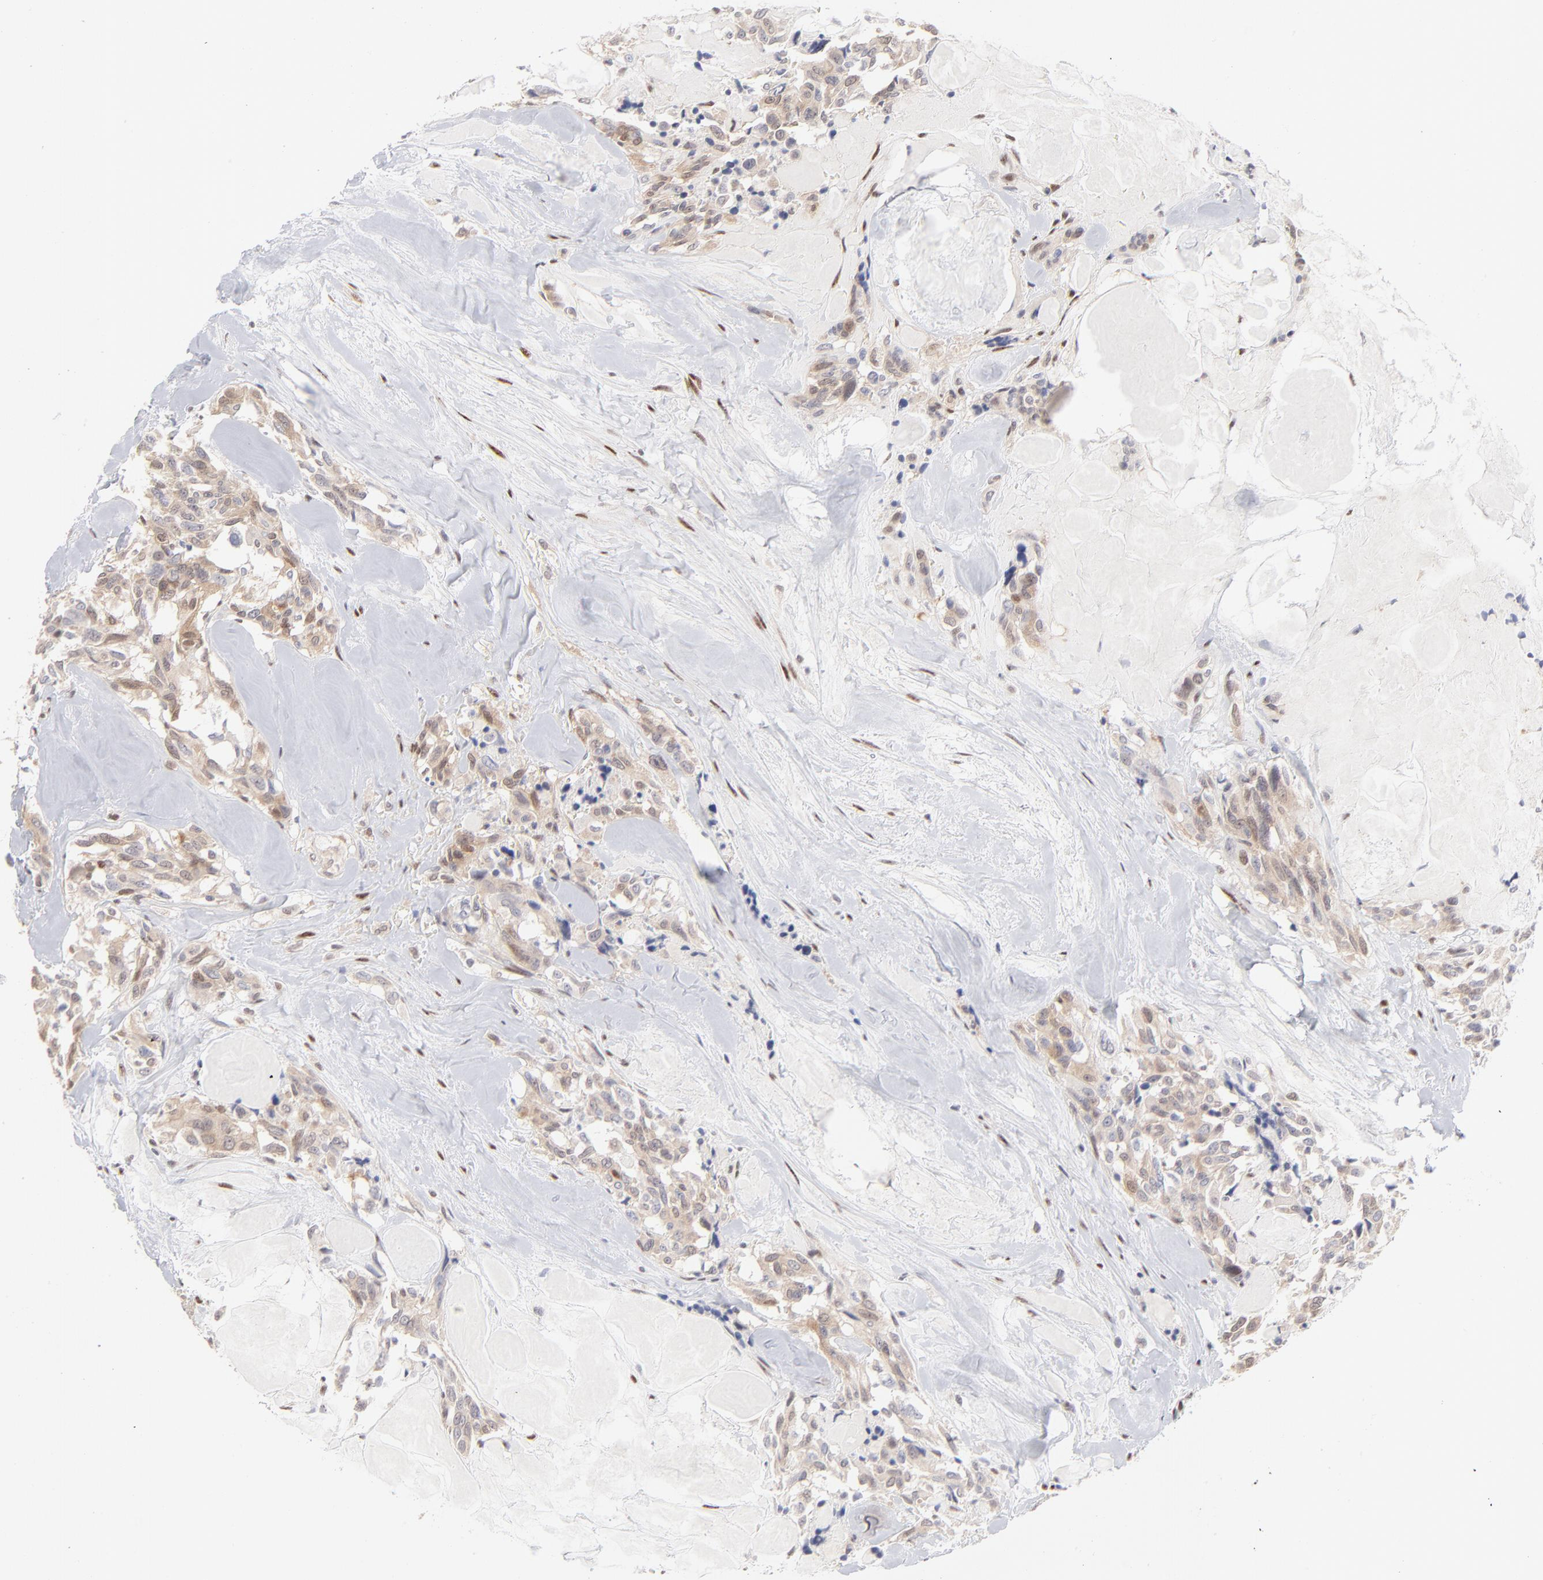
{"staining": {"intensity": "negative", "quantity": "none", "location": "none"}, "tissue": "thyroid cancer", "cell_type": "Tumor cells", "image_type": "cancer", "snomed": [{"axis": "morphology", "description": "Carcinoma, NOS"}, {"axis": "morphology", "description": "Carcinoid, malignant, NOS"}, {"axis": "topography", "description": "Thyroid gland"}], "caption": "Immunohistochemistry of carcinoid (malignant) (thyroid) shows no positivity in tumor cells.", "gene": "STAT3", "patient": {"sex": "male", "age": 33}}